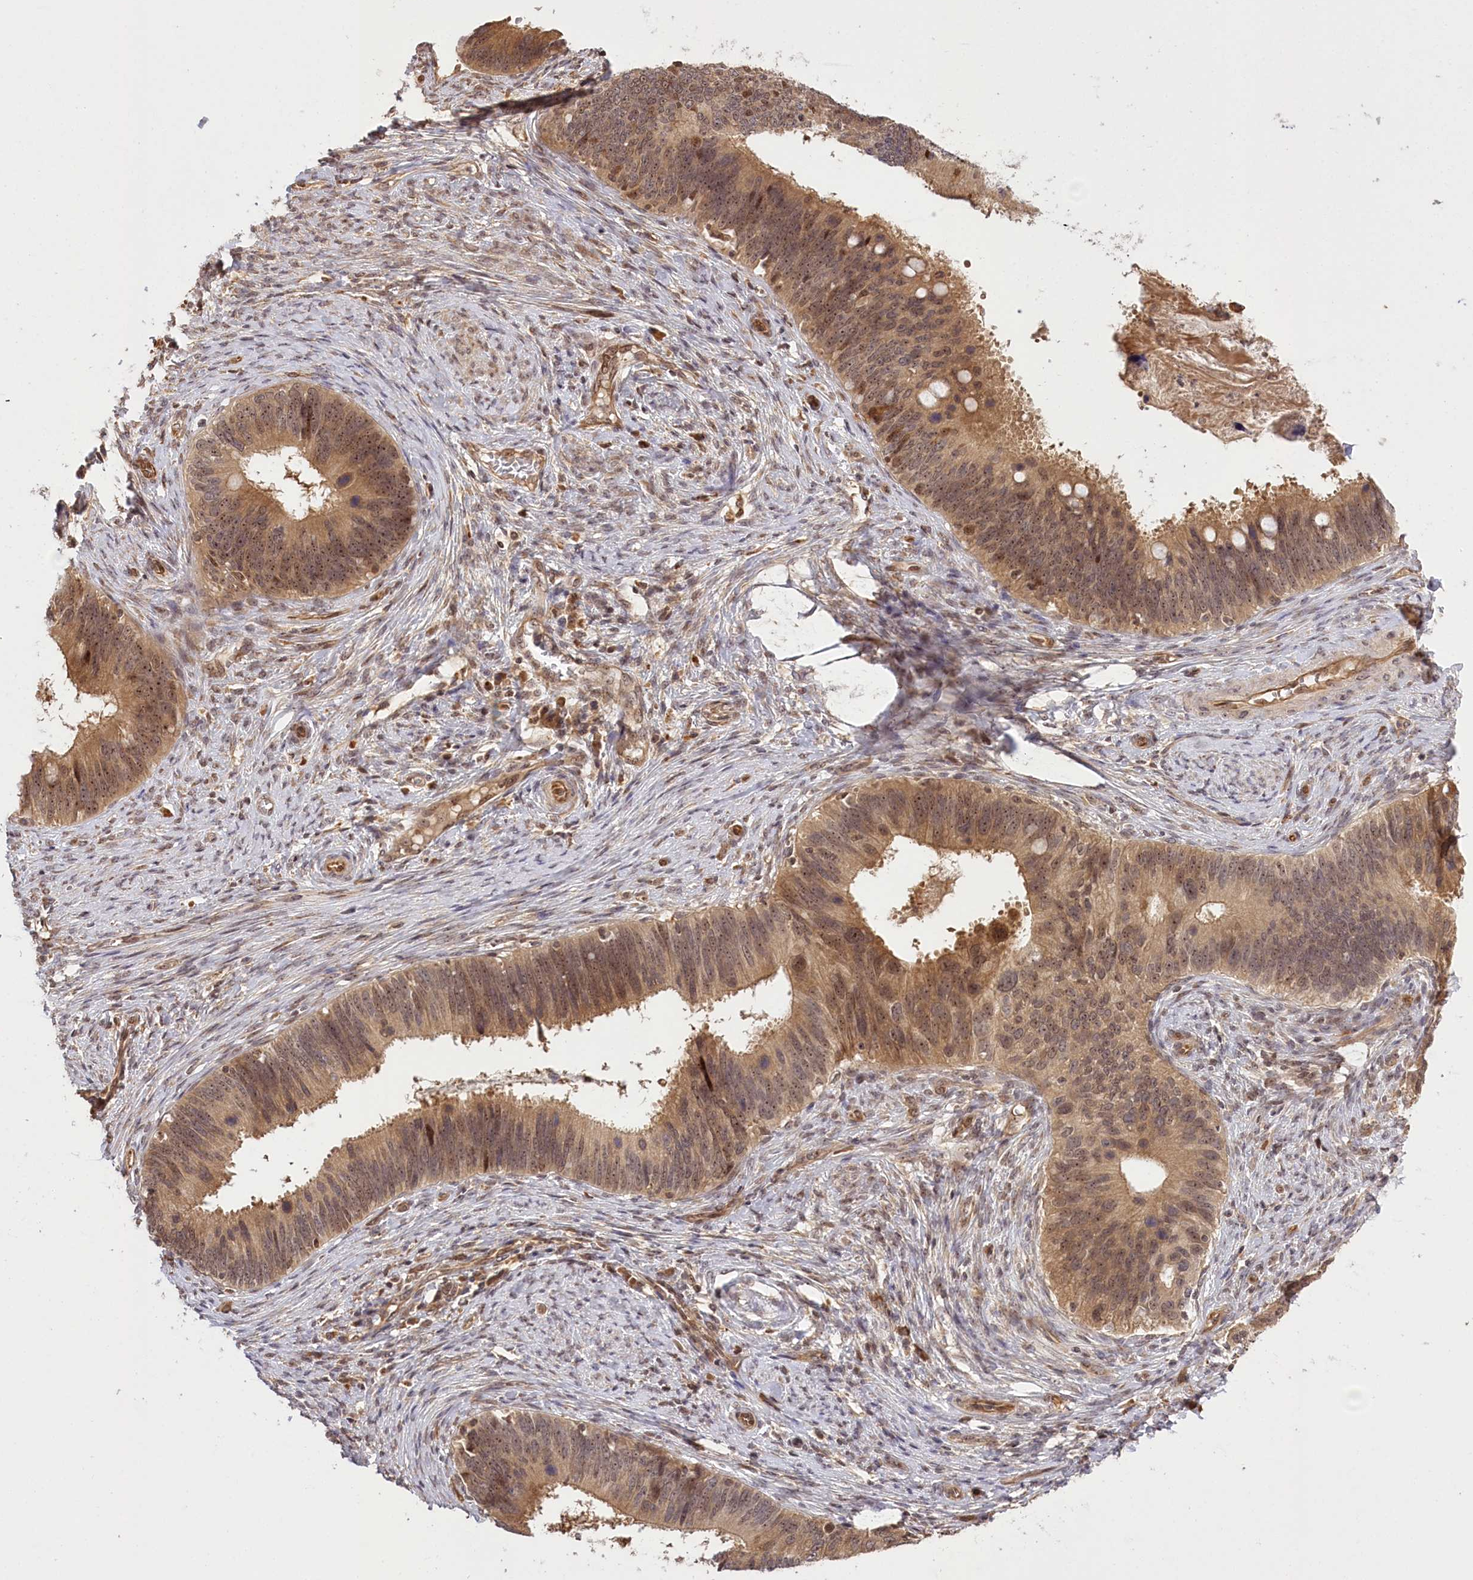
{"staining": {"intensity": "moderate", "quantity": ">75%", "location": "cytoplasmic/membranous,nuclear"}, "tissue": "cervical cancer", "cell_type": "Tumor cells", "image_type": "cancer", "snomed": [{"axis": "morphology", "description": "Adenocarcinoma, NOS"}, {"axis": "topography", "description": "Cervix"}], "caption": "High-power microscopy captured an IHC image of cervical cancer (adenocarcinoma), revealing moderate cytoplasmic/membranous and nuclear expression in about >75% of tumor cells.", "gene": "SERGEF", "patient": {"sex": "female", "age": 42}}